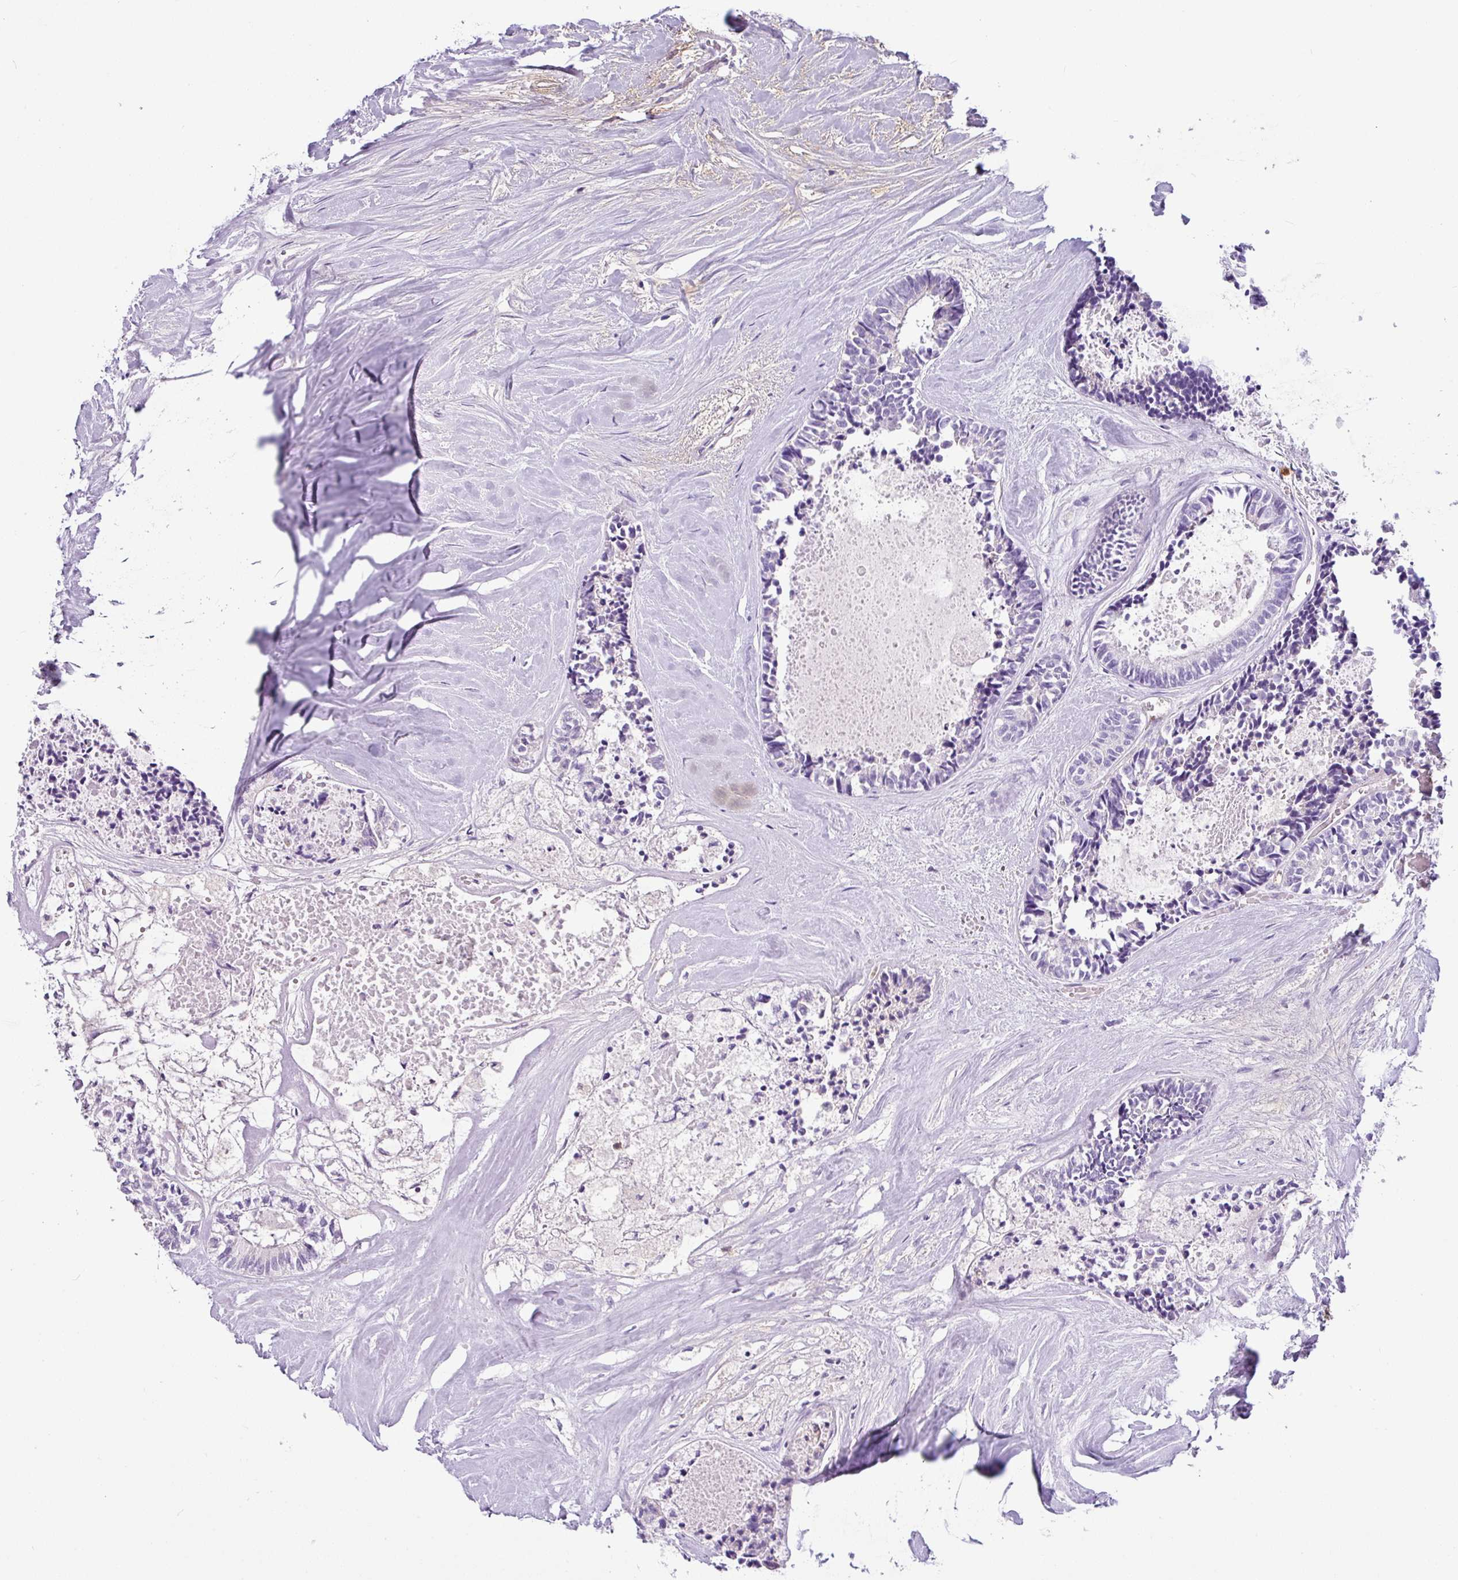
{"staining": {"intensity": "negative", "quantity": "none", "location": "none"}, "tissue": "colorectal cancer", "cell_type": "Tumor cells", "image_type": "cancer", "snomed": [{"axis": "morphology", "description": "Adenocarcinoma, NOS"}, {"axis": "topography", "description": "Colon"}, {"axis": "topography", "description": "Rectum"}], "caption": "Human adenocarcinoma (colorectal) stained for a protein using IHC exhibits no staining in tumor cells.", "gene": "SH2D3C", "patient": {"sex": "male", "age": 57}}